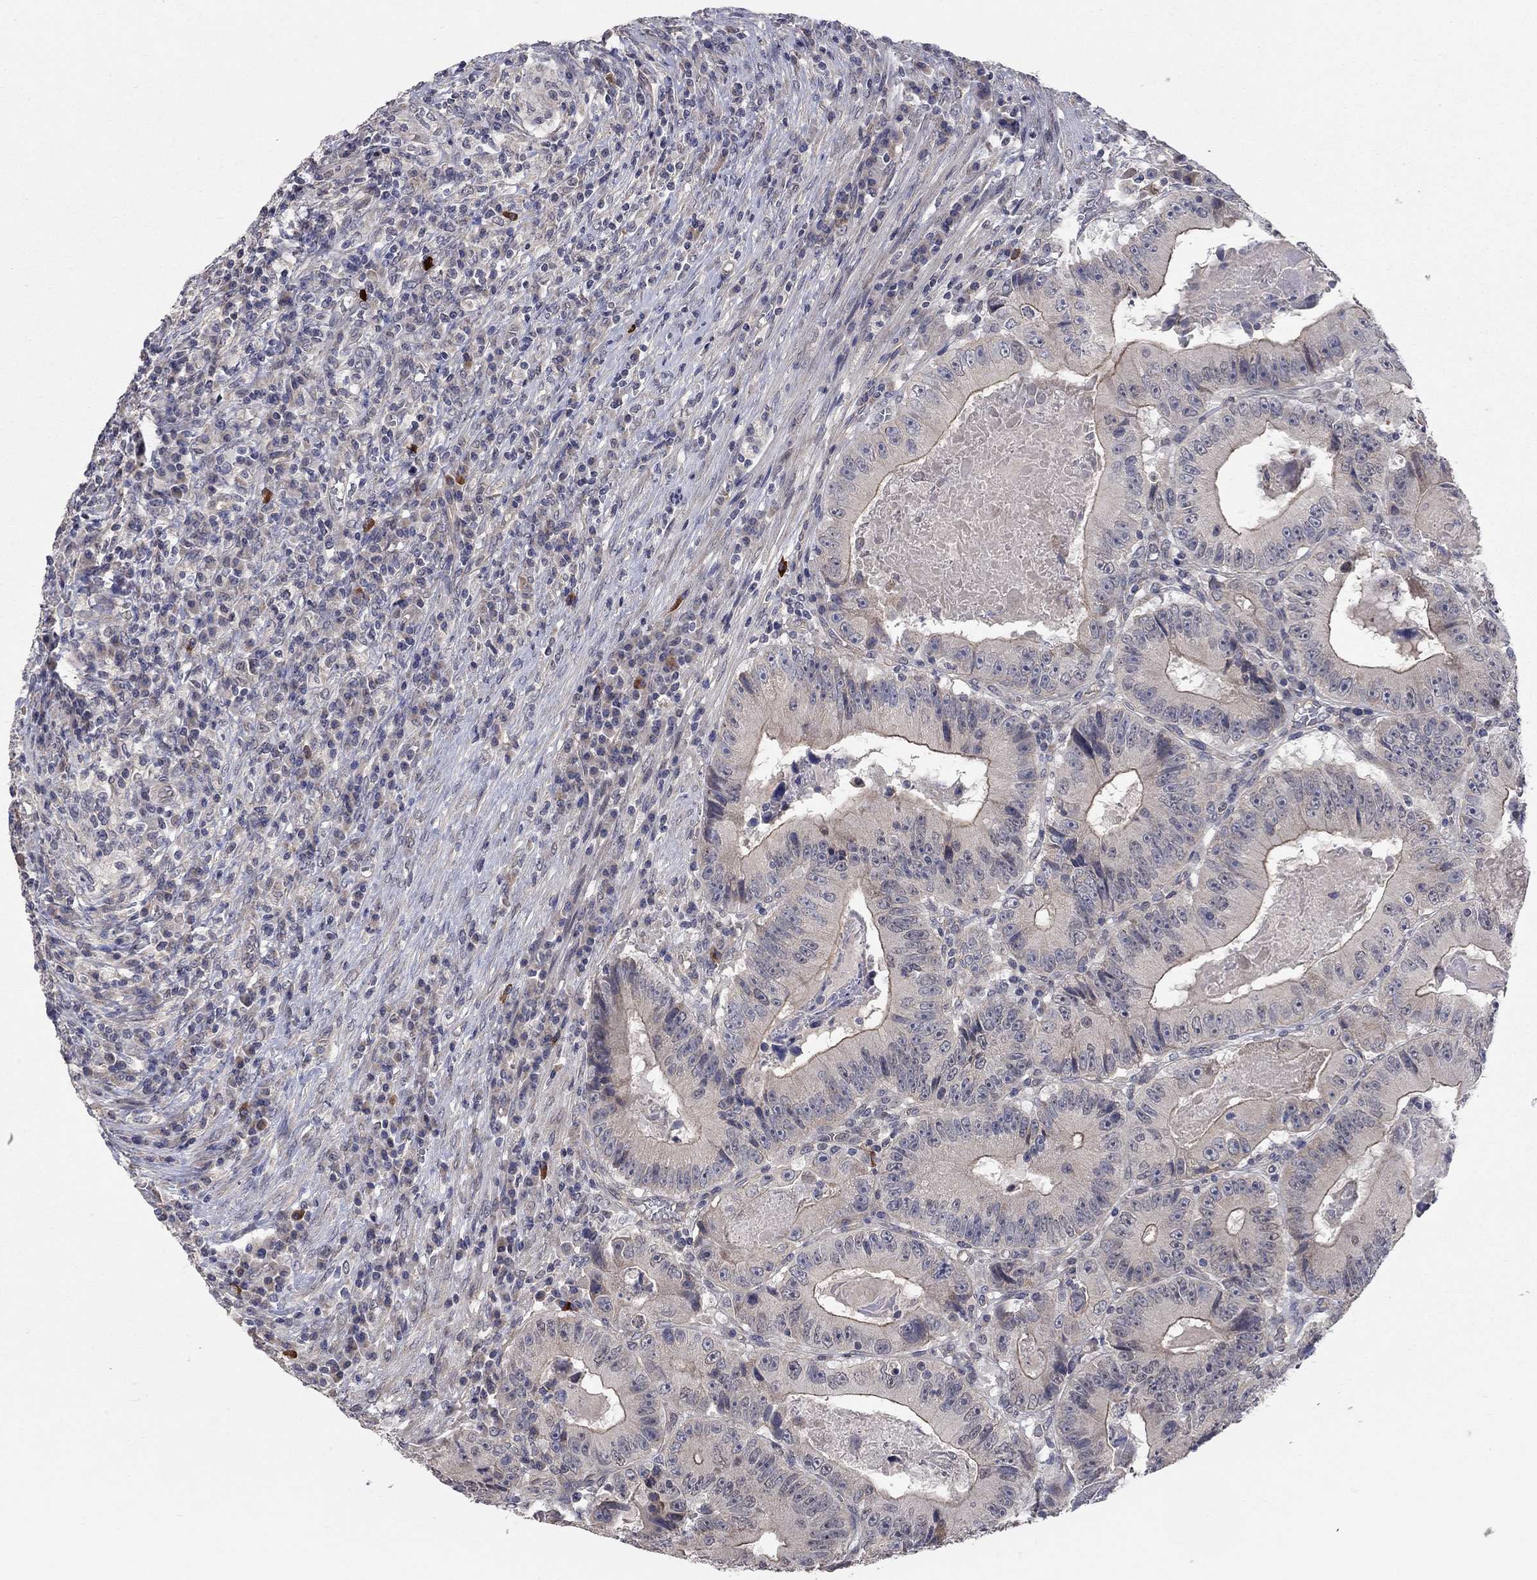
{"staining": {"intensity": "moderate", "quantity": "25%-75%", "location": "cytoplasmic/membranous"}, "tissue": "colorectal cancer", "cell_type": "Tumor cells", "image_type": "cancer", "snomed": [{"axis": "morphology", "description": "Adenocarcinoma, NOS"}, {"axis": "topography", "description": "Colon"}], "caption": "Immunohistochemical staining of human colorectal cancer reveals medium levels of moderate cytoplasmic/membranous protein positivity in approximately 25%-75% of tumor cells. (Brightfield microscopy of DAB IHC at high magnification).", "gene": "WASF3", "patient": {"sex": "female", "age": 86}}